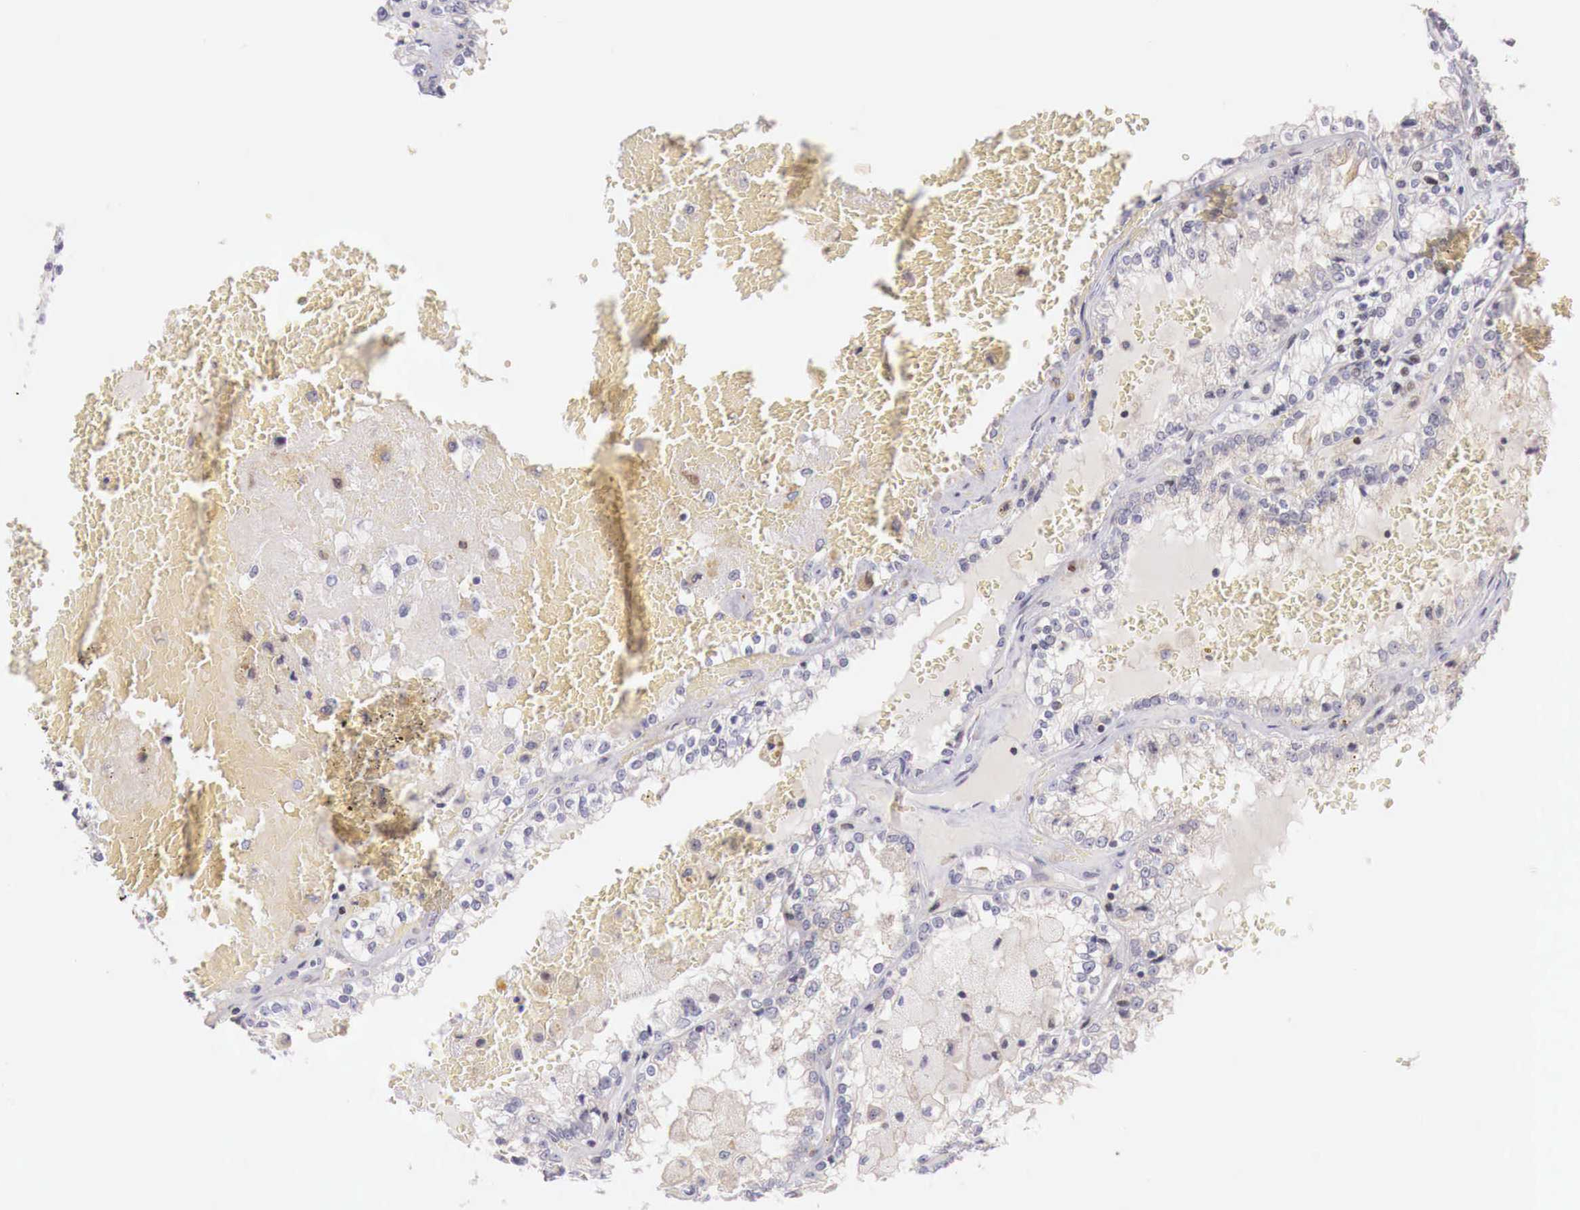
{"staining": {"intensity": "weak", "quantity": ">75%", "location": "none"}, "tissue": "renal cancer", "cell_type": "Tumor cells", "image_type": "cancer", "snomed": [{"axis": "morphology", "description": "Adenocarcinoma, NOS"}, {"axis": "topography", "description": "Kidney"}], "caption": "An image of human renal cancer (adenocarcinoma) stained for a protein reveals weak None brown staining in tumor cells.", "gene": "CLCN5", "patient": {"sex": "female", "age": 56}}